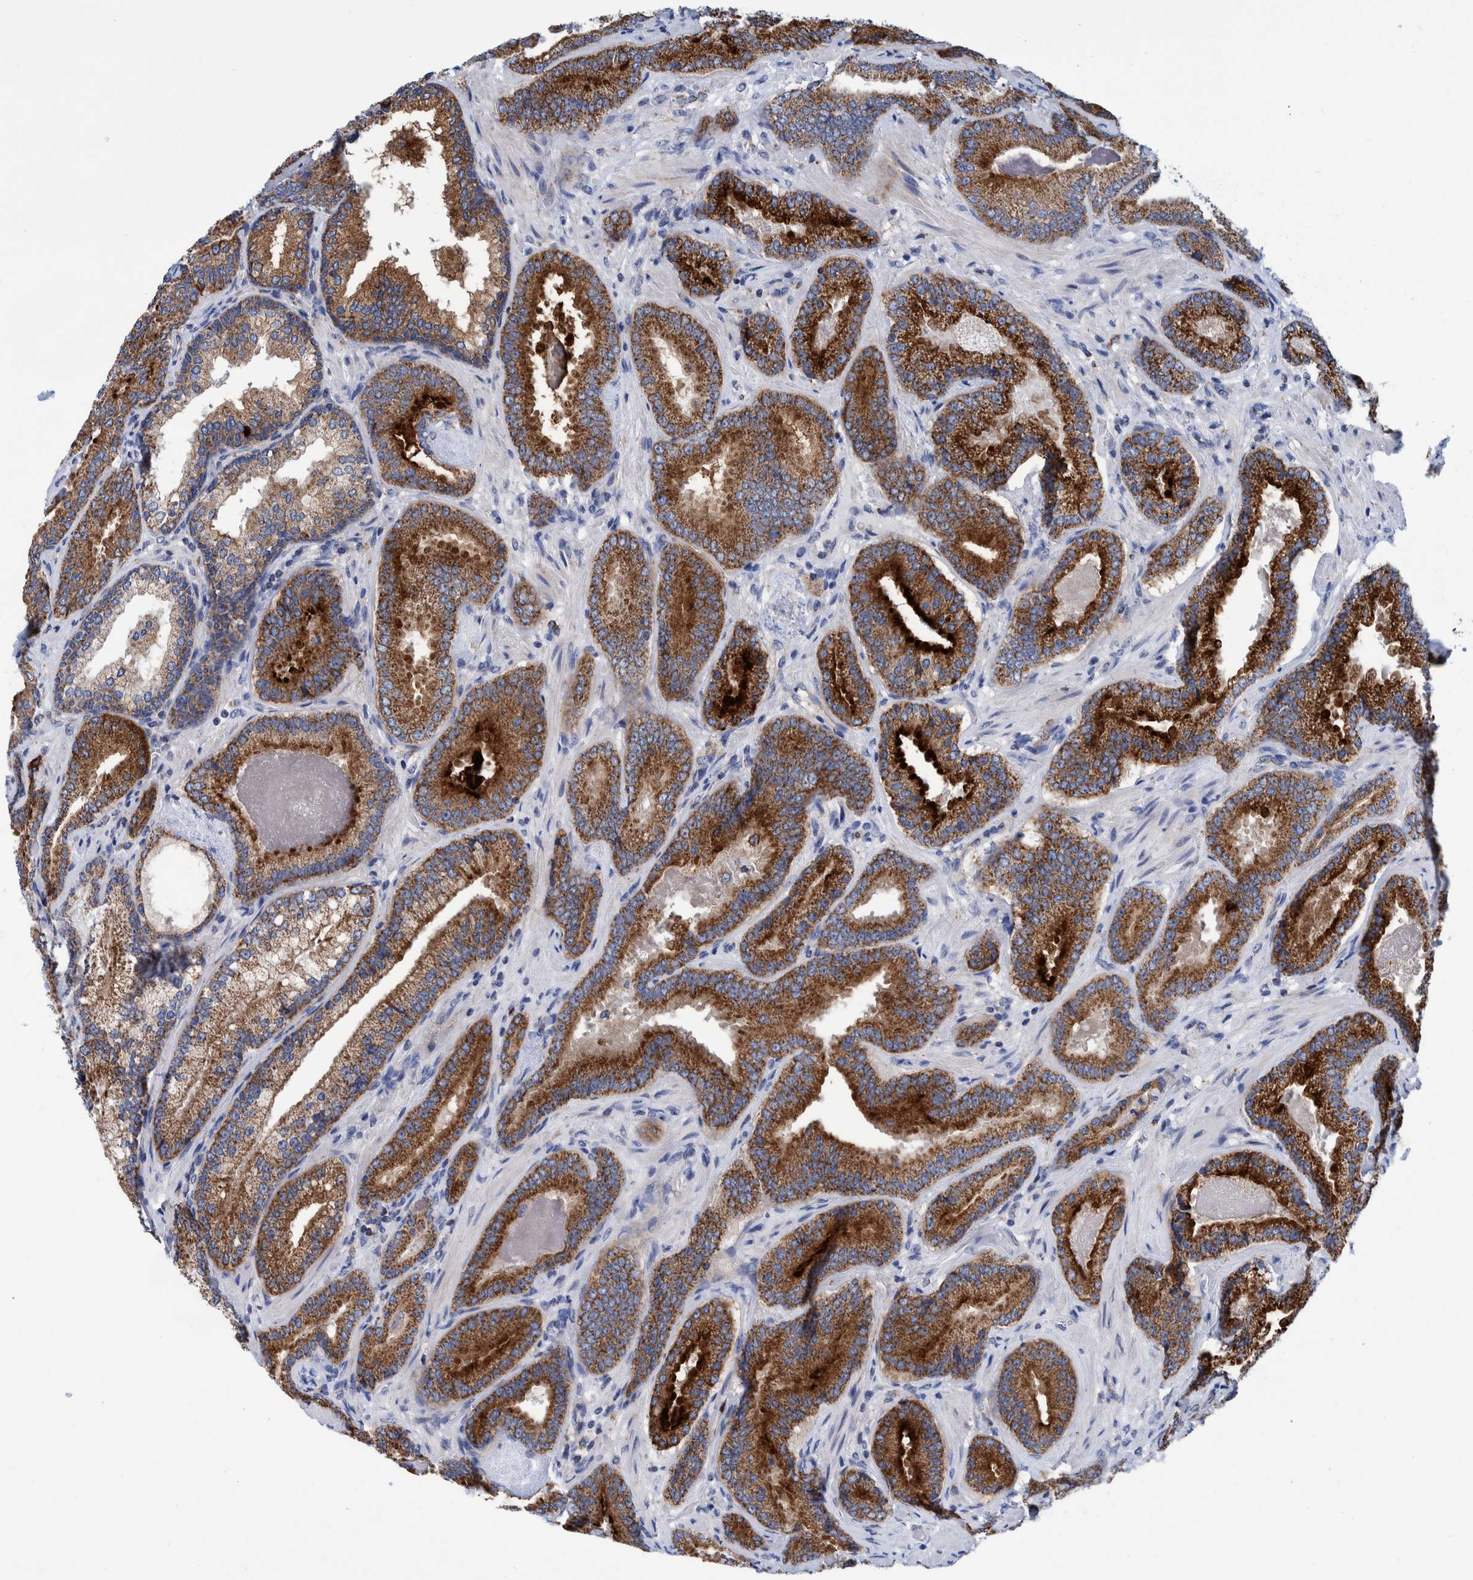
{"staining": {"intensity": "strong", "quantity": ">75%", "location": "cytoplasmic/membranous"}, "tissue": "prostate cancer", "cell_type": "Tumor cells", "image_type": "cancer", "snomed": [{"axis": "morphology", "description": "Adenocarcinoma, Low grade"}, {"axis": "topography", "description": "Prostate"}], "caption": "This photomicrograph shows immunohistochemistry staining of human low-grade adenocarcinoma (prostate), with high strong cytoplasmic/membranous staining in about >75% of tumor cells.", "gene": "BZW2", "patient": {"sex": "male", "age": 51}}